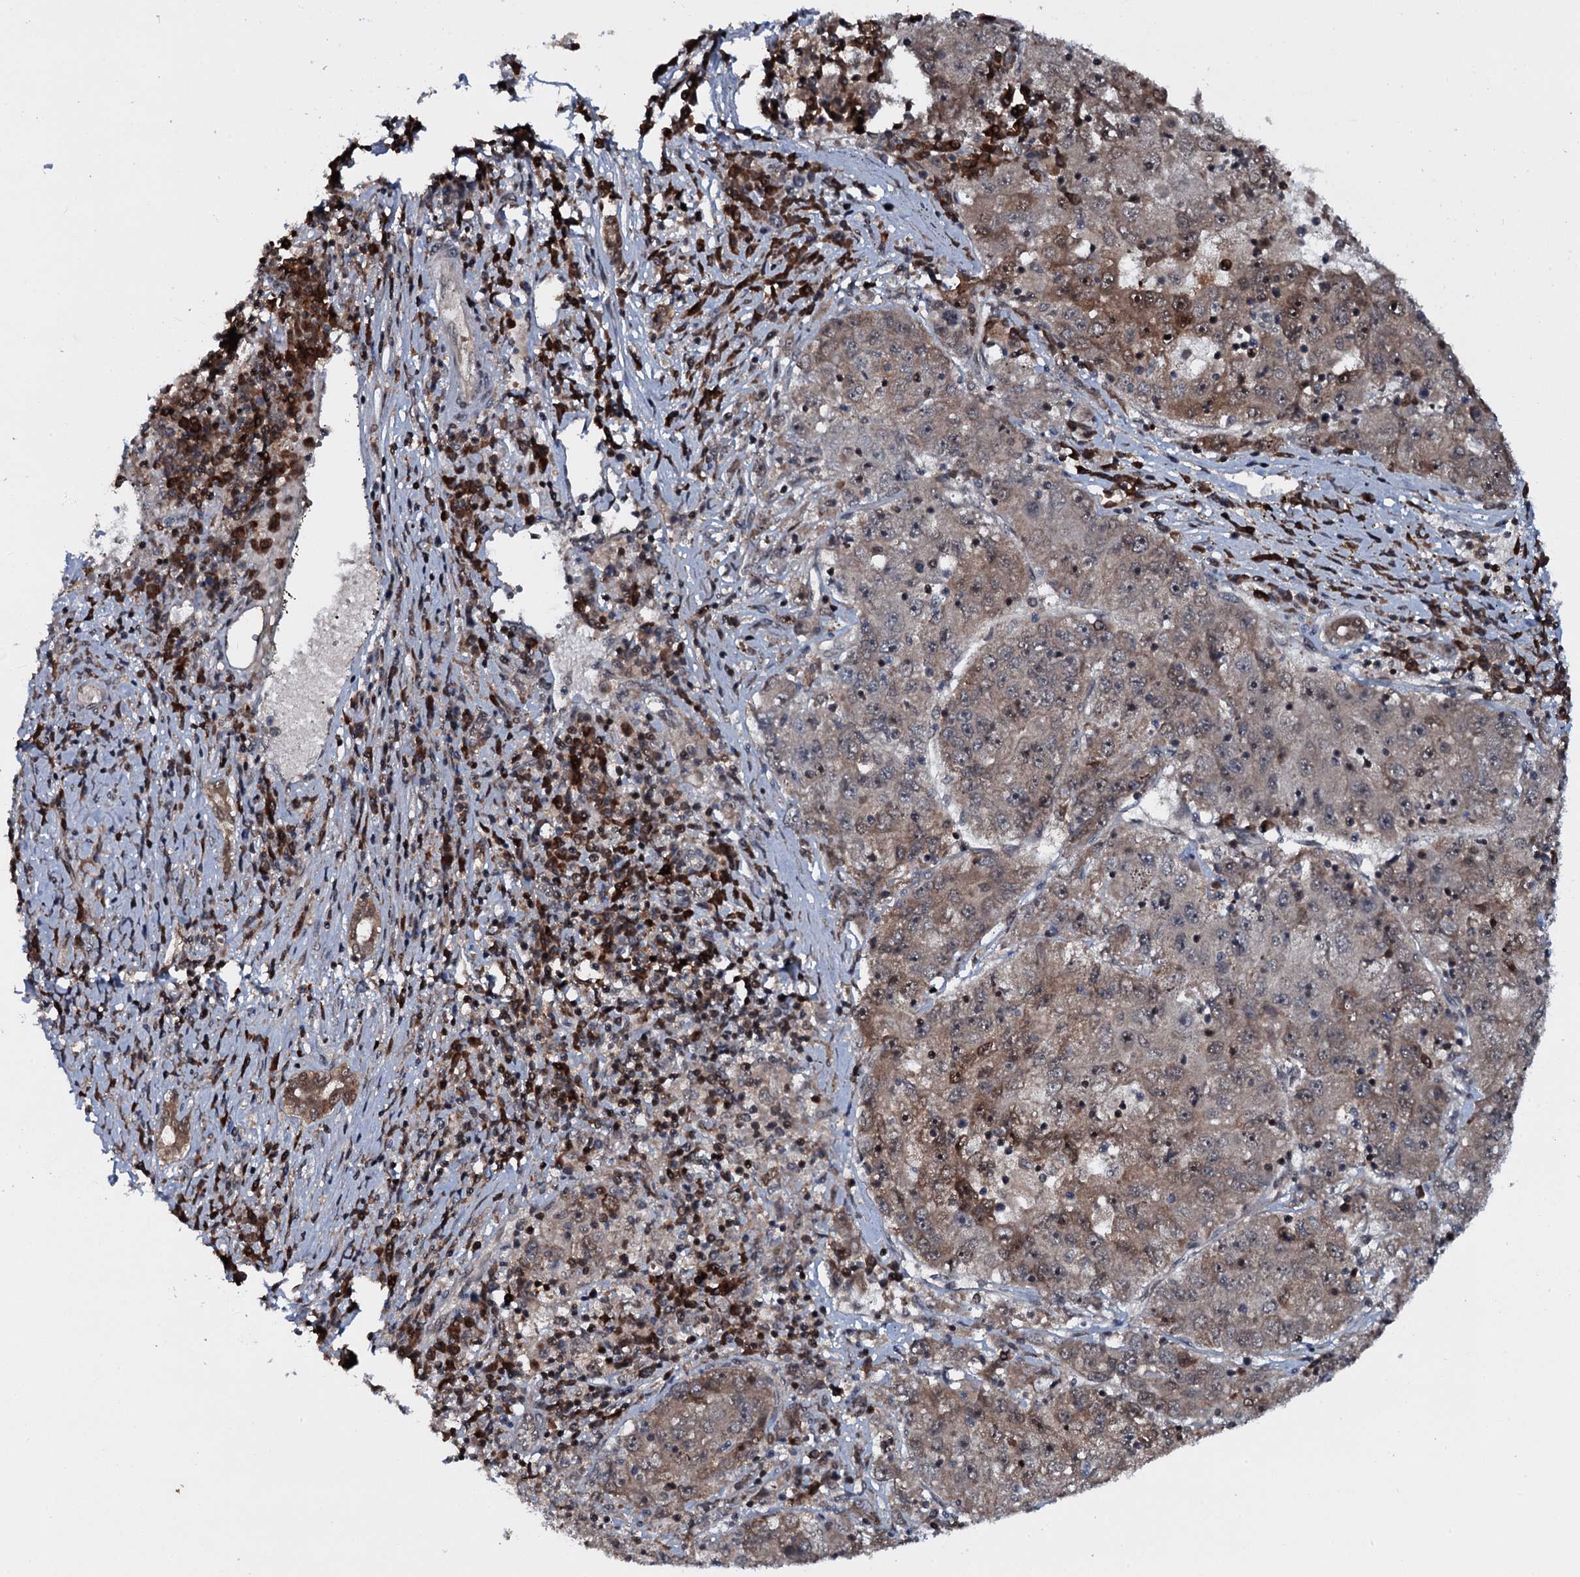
{"staining": {"intensity": "moderate", "quantity": "<25%", "location": "cytoplasmic/membranous,nuclear"}, "tissue": "liver cancer", "cell_type": "Tumor cells", "image_type": "cancer", "snomed": [{"axis": "morphology", "description": "Carcinoma, Hepatocellular, NOS"}, {"axis": "topography", "description": "Liver"}], "caption": "DAB (3,3'-diaminobenzidine) immunohistochemical staining of human liver cancer exhibits moderate cytoplasmic/membranous and nuclear protein positivity in approximately <25% of tumor cells.", "gene": "HDDC3", "patient": {"sex": "male", "age": 49}}